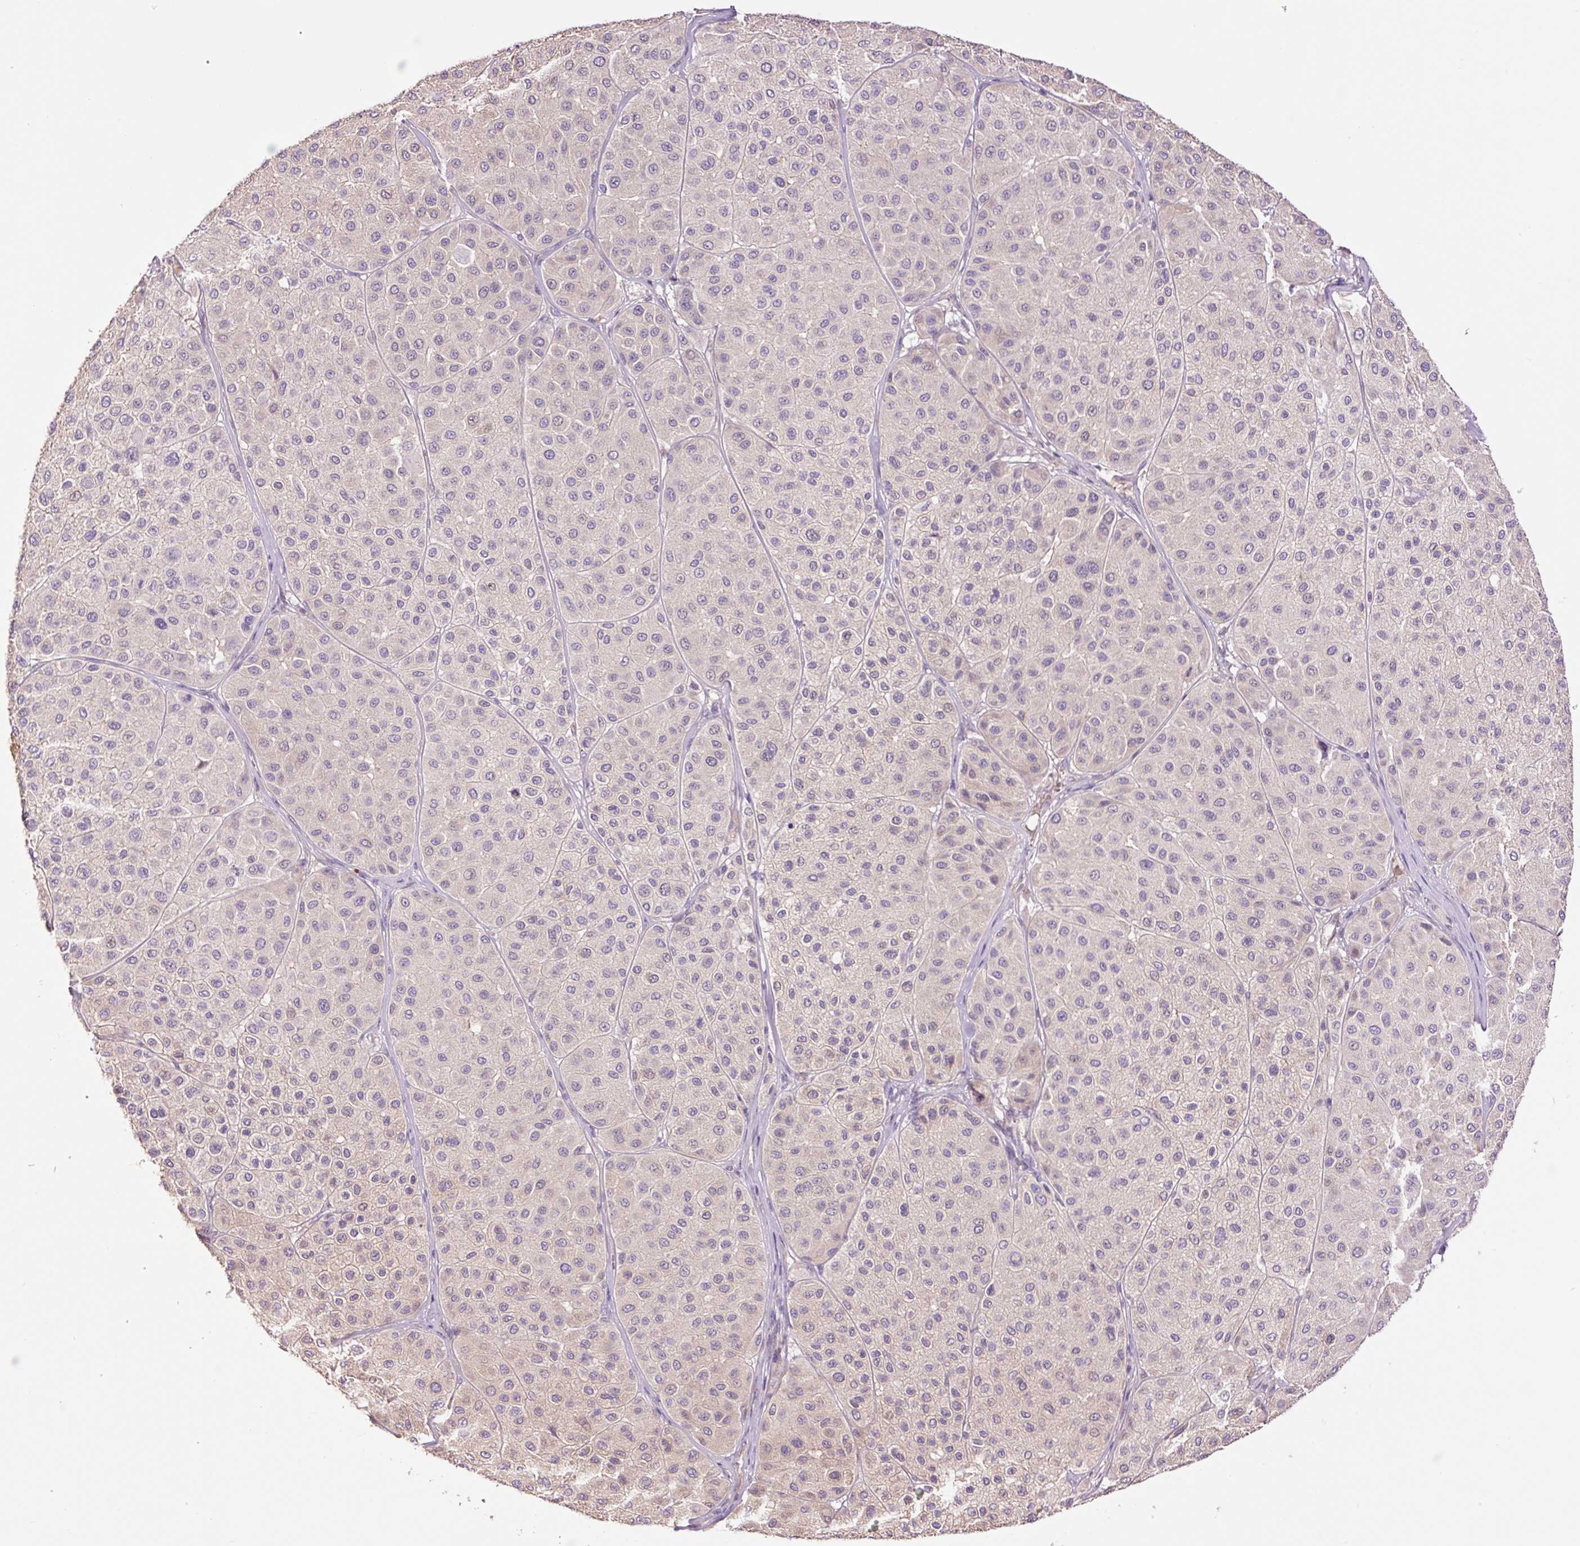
{"staining": {"intensity": "negative", "quantity": "none", "location": "none"}, "tissue": "melanoma", "cell_type": "Tumor cells", "image_type": "cancer", "snomed": [{"axis": "morphology", "description": "Malignant melanoma, Metastatic site"}, {"axis": "topography", "description": "Smooth muscle"}], "caption": "An IHC image of malignant melanoma (metastatic site) is shown. There is no staining in tumor cells of malignant melanoma (metastatic site). (DAB immunohistochemistry (IHC) visualized using brightfield microscopy, high magnification).", "gene": "TMEM235", "patient": {"sex": "male", "age": 41}}